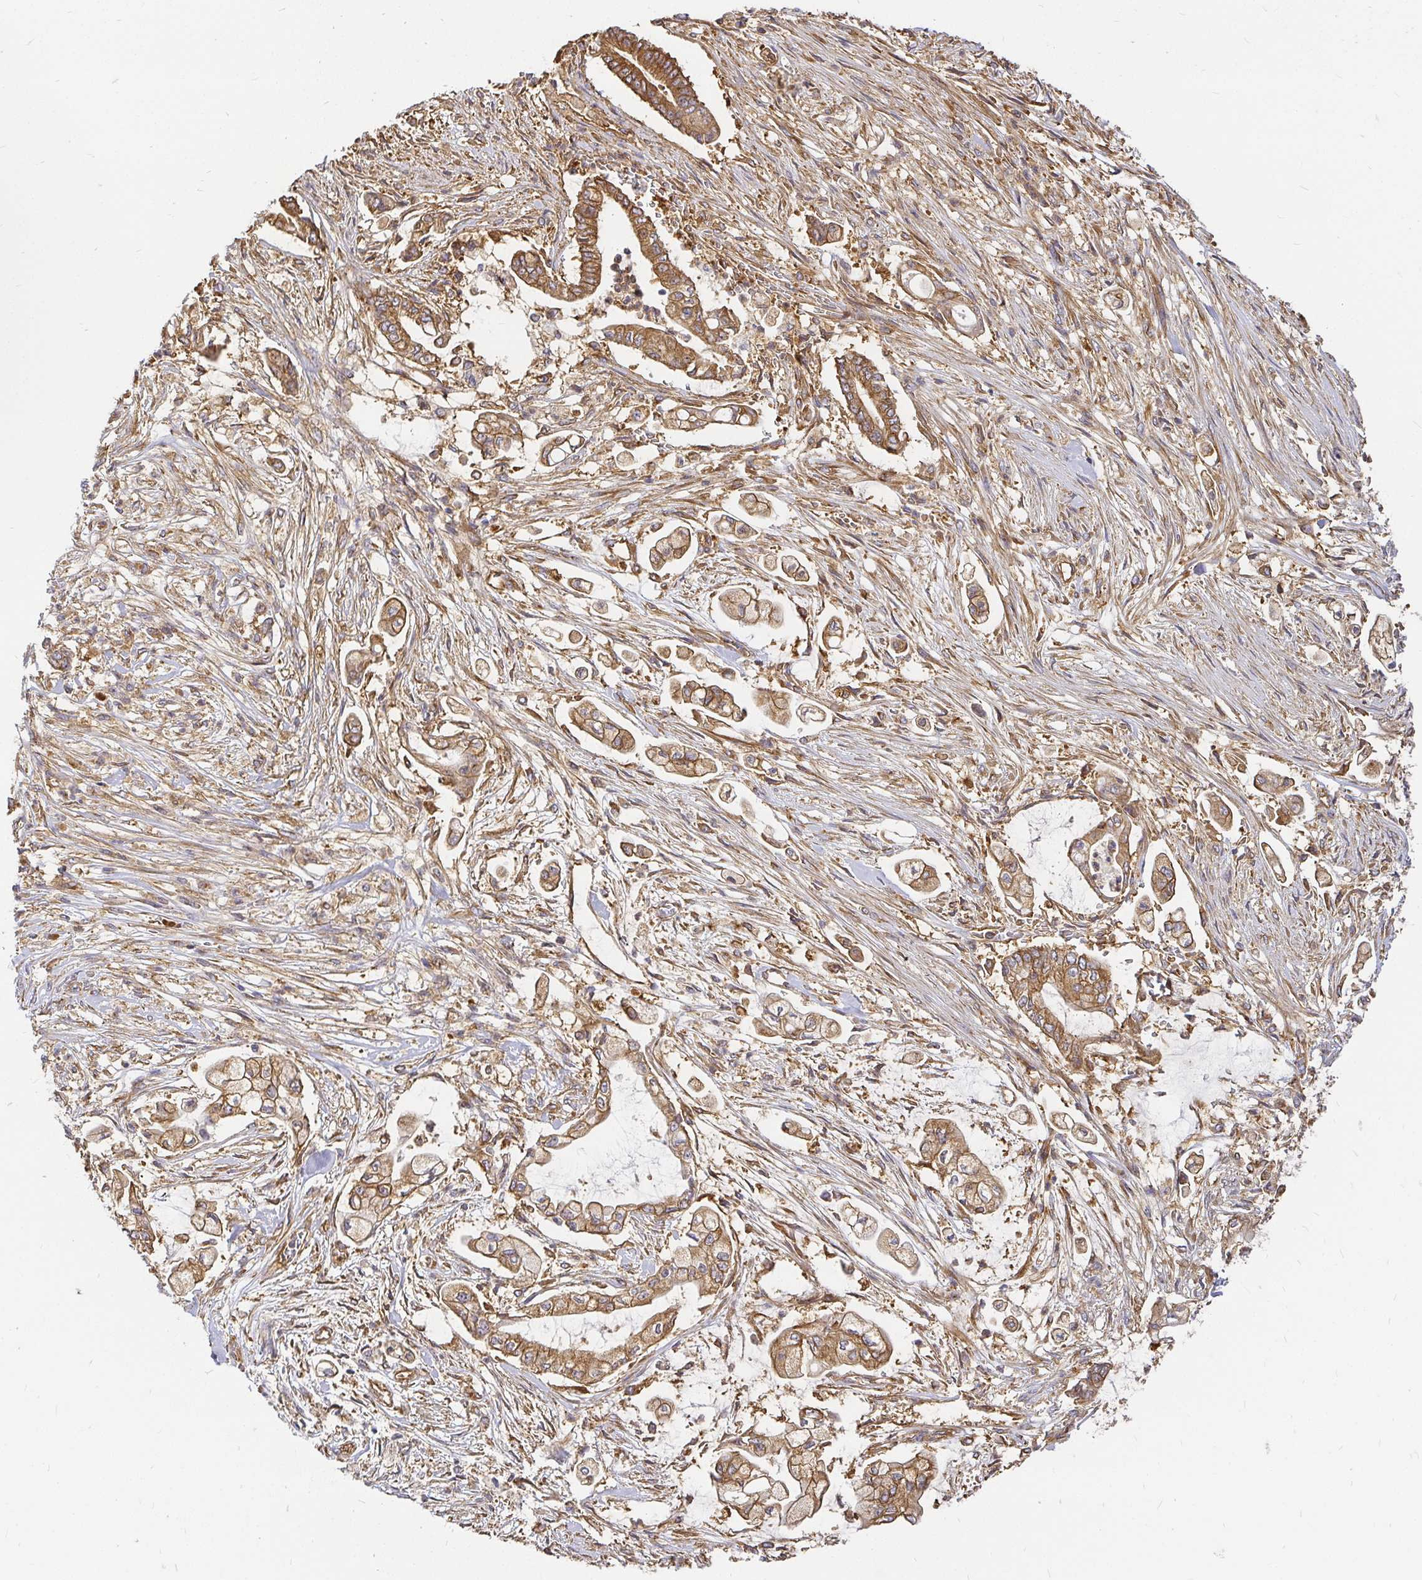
{"staining": {"intensity": "strong", "quantity": ">75%", "location": "cytoplasmic/membranous"}, "tissue": "pancreatic cancer", "cell_type": "Tumor cells", "image_type": "cancer", "snomed": [{"axis": "morphology", "description": "Adenocarcinoma, NOS"}, {"axis": "topography", "description": "Pancreas"}], "caption": "This image demonstrates pancreatic cancer stained with immunohistochemistry to label a protein in brown. The cytoplasmic/membranous of tumor cells show strong positivity for the protein. Nuclei are counter-stained blue.", "gene": "KIF5B", "patient": {"sex": "female", "age": 69}}